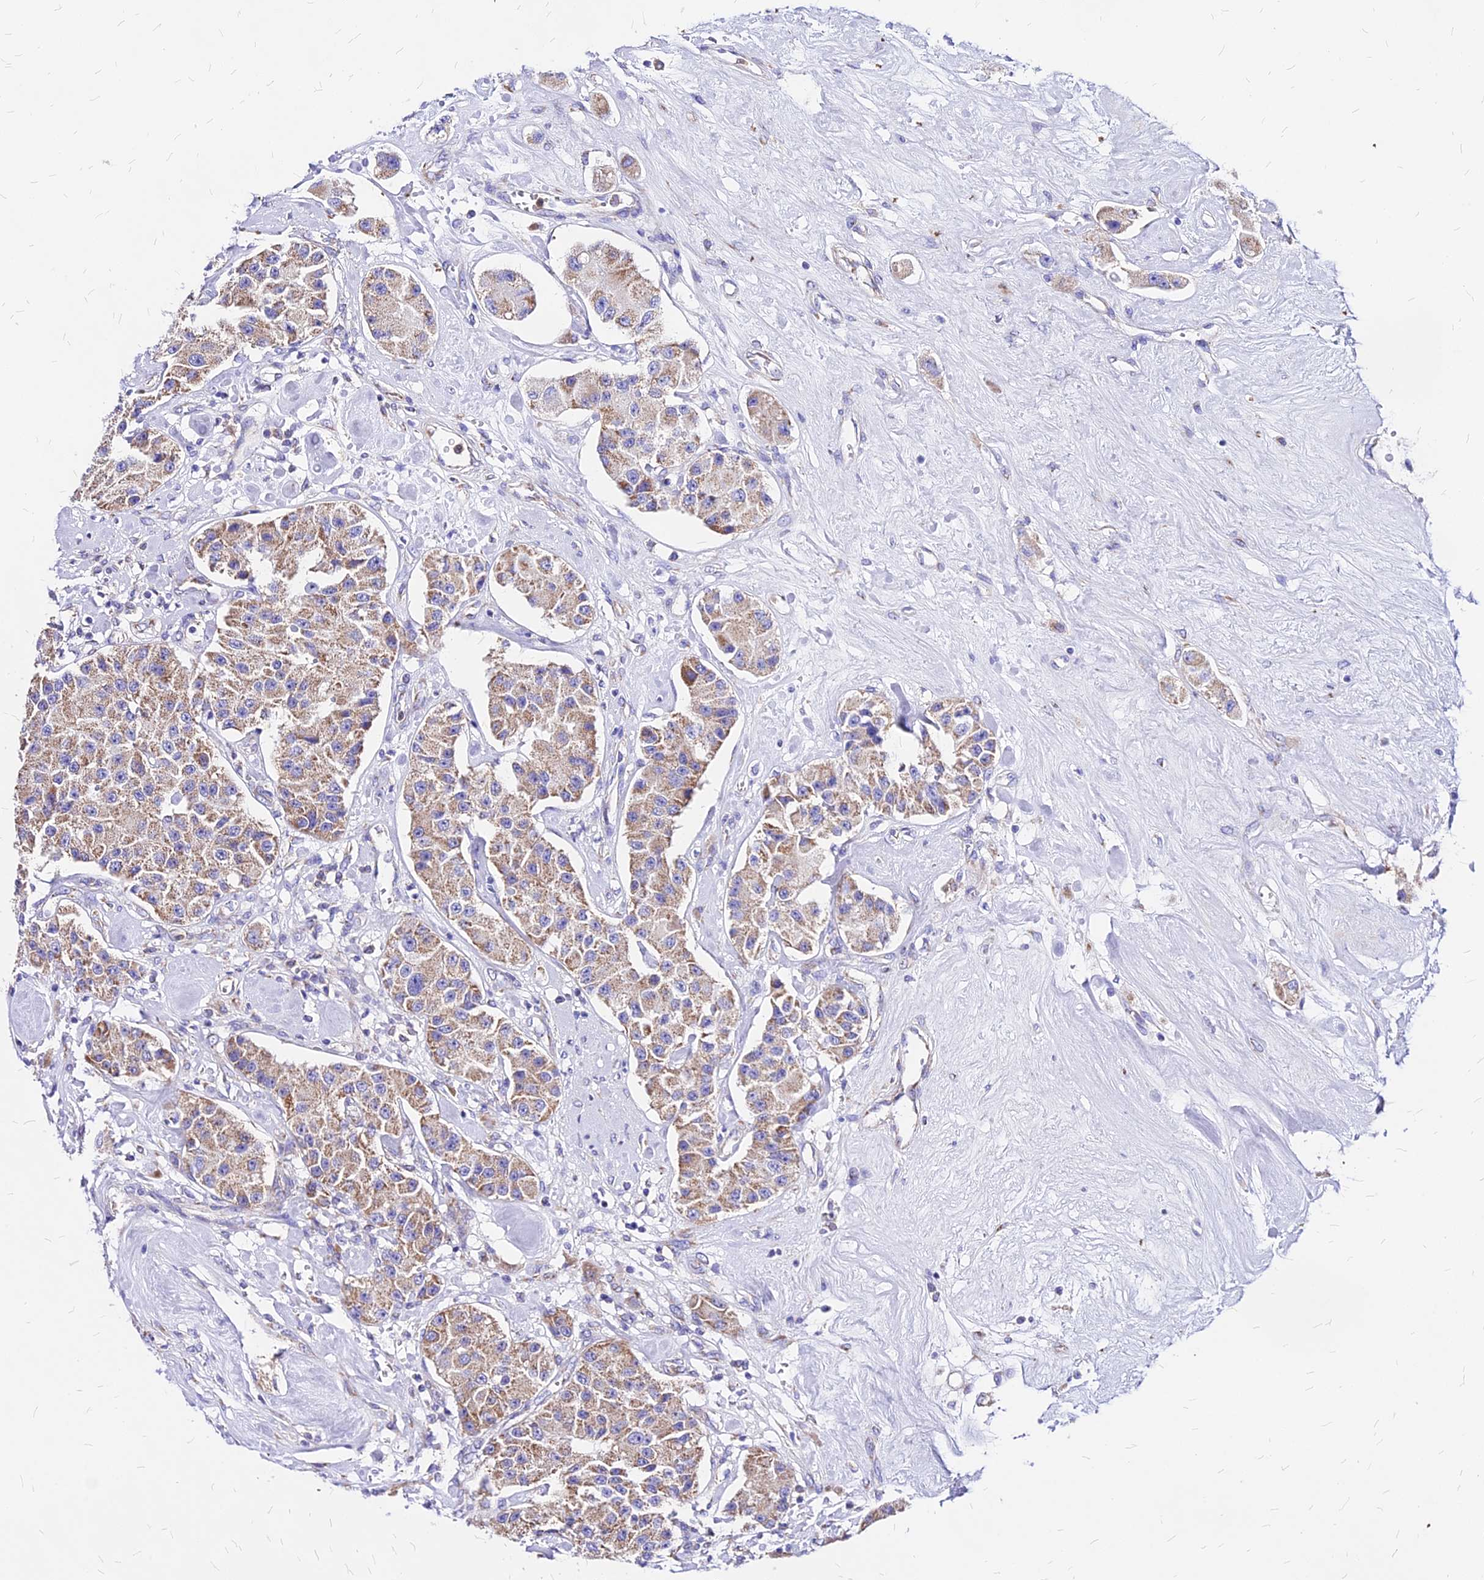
{"staining": {"intensity": "weak", "quantity": ">75%", "location": "cytoplasmic/membranous"}, "tissue": "carcinoid", "cell_type": "Tumor cells", "image_type": "cancer", "snomed": [{"axis": "morphology", "description": "Carcinoid, malignant, NOS"}, {"axis": "topography", "description": "Pancreas"}], "caption": "Weak cytoplasmic/membranous expression for a protein is identified in approximately >75% of tumor cells of carcinoid (malignant) using IHC.", "gene": "MRPL3", "patient": {"sex": "male", "age": 41}}